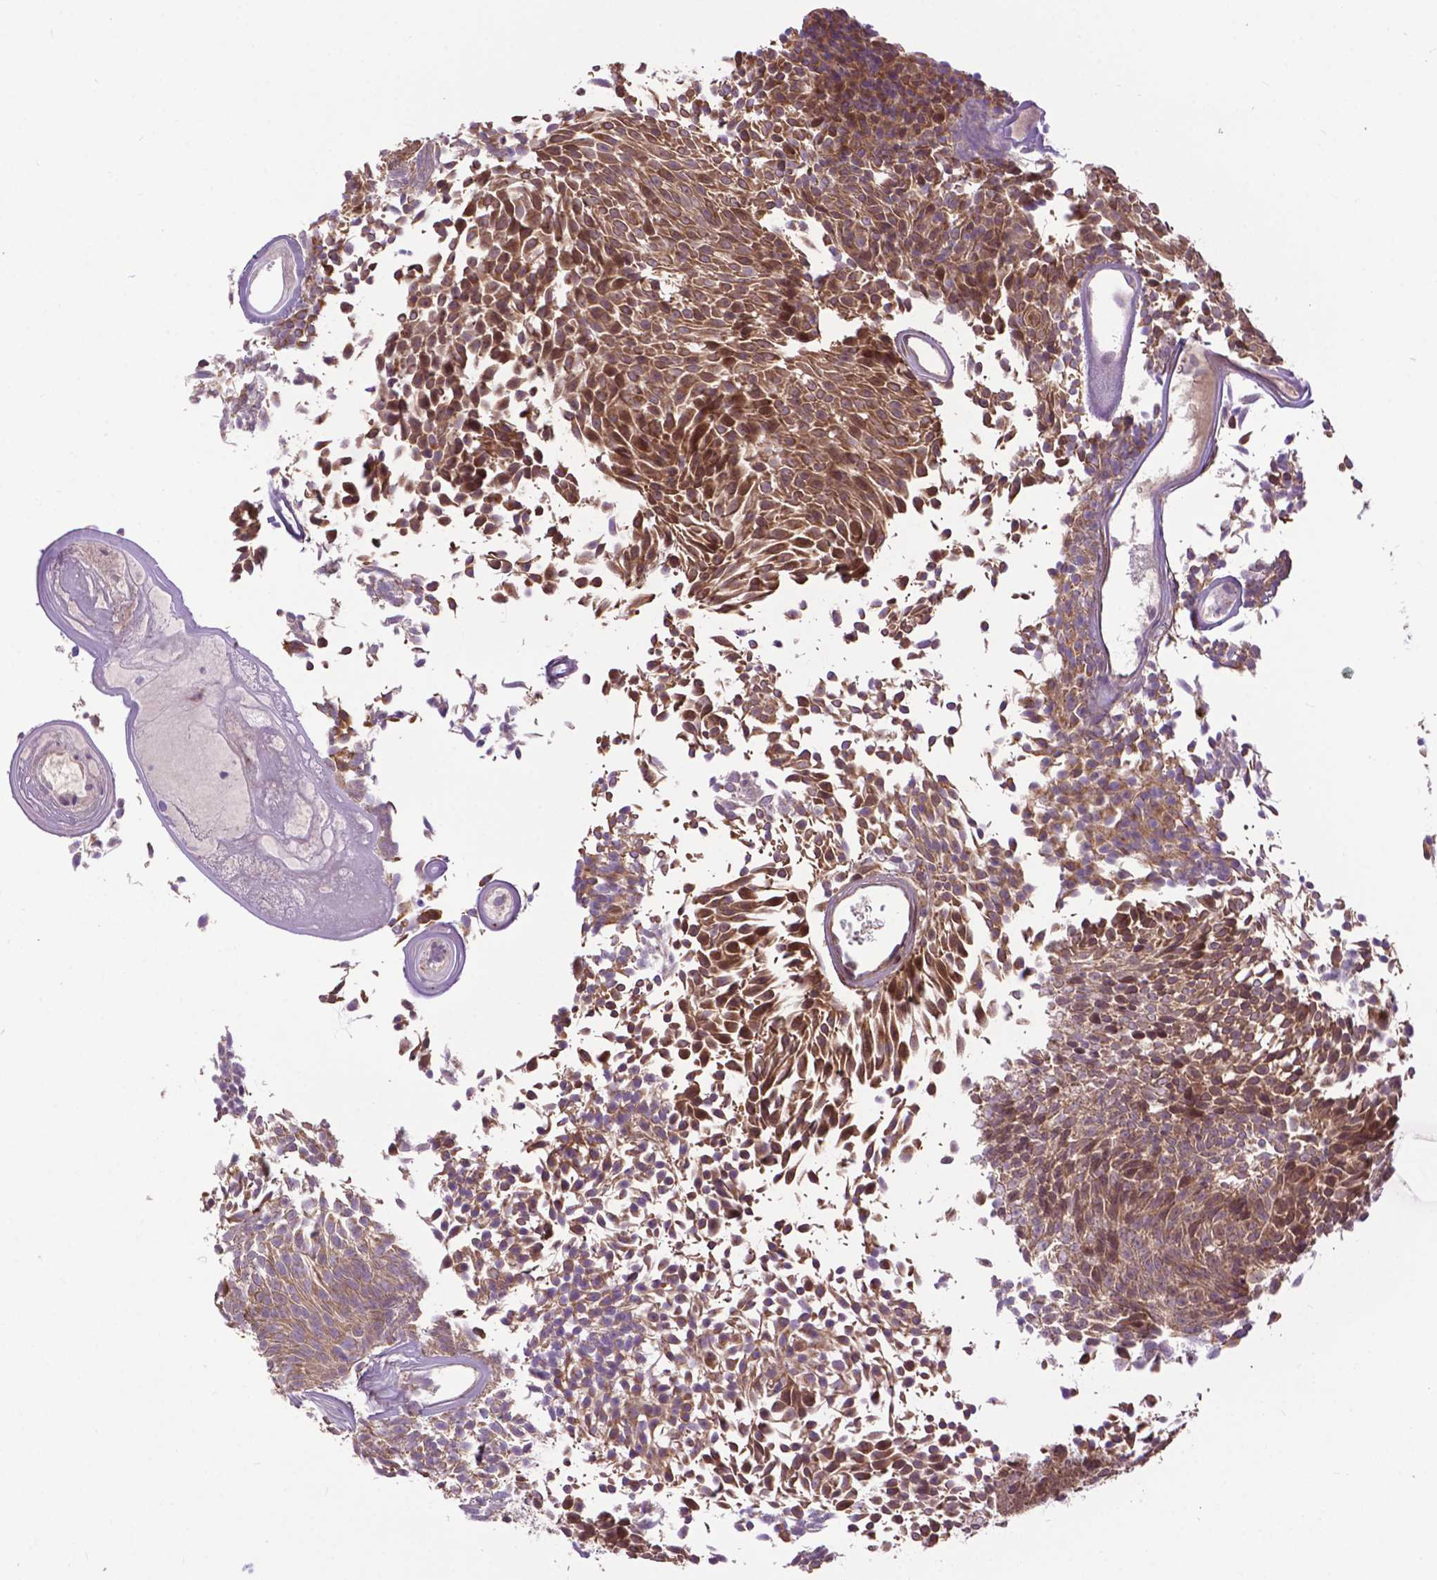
{"staining": {"intensity": "moderate", "quantity": ">75%", "location": "cytoplasmic/membranous"}, "tissue": "urothelial cancer", "cell_type": "Tumor cells", "image_type": "cancer", "snomed": [{"axis": "morphology", "description": "Urothelial carcinoma, Low grade"}, {"axis": "topography", "description": "Urinary bladder"}], "caption": "Immunohistochemical staining of urothelial cancer shows medium levels of moderate cytoplasmic/membranous positivity in approximately >75% of tumor cells. The protein is stained brown, and the nuclei are stained in blue (DAB (3,3'-diaminobenzidine) IHC with brightfield microscopy, high magnification).", "gene": "CHMP4A", "patient": {"sex": "male", "age": 77}}